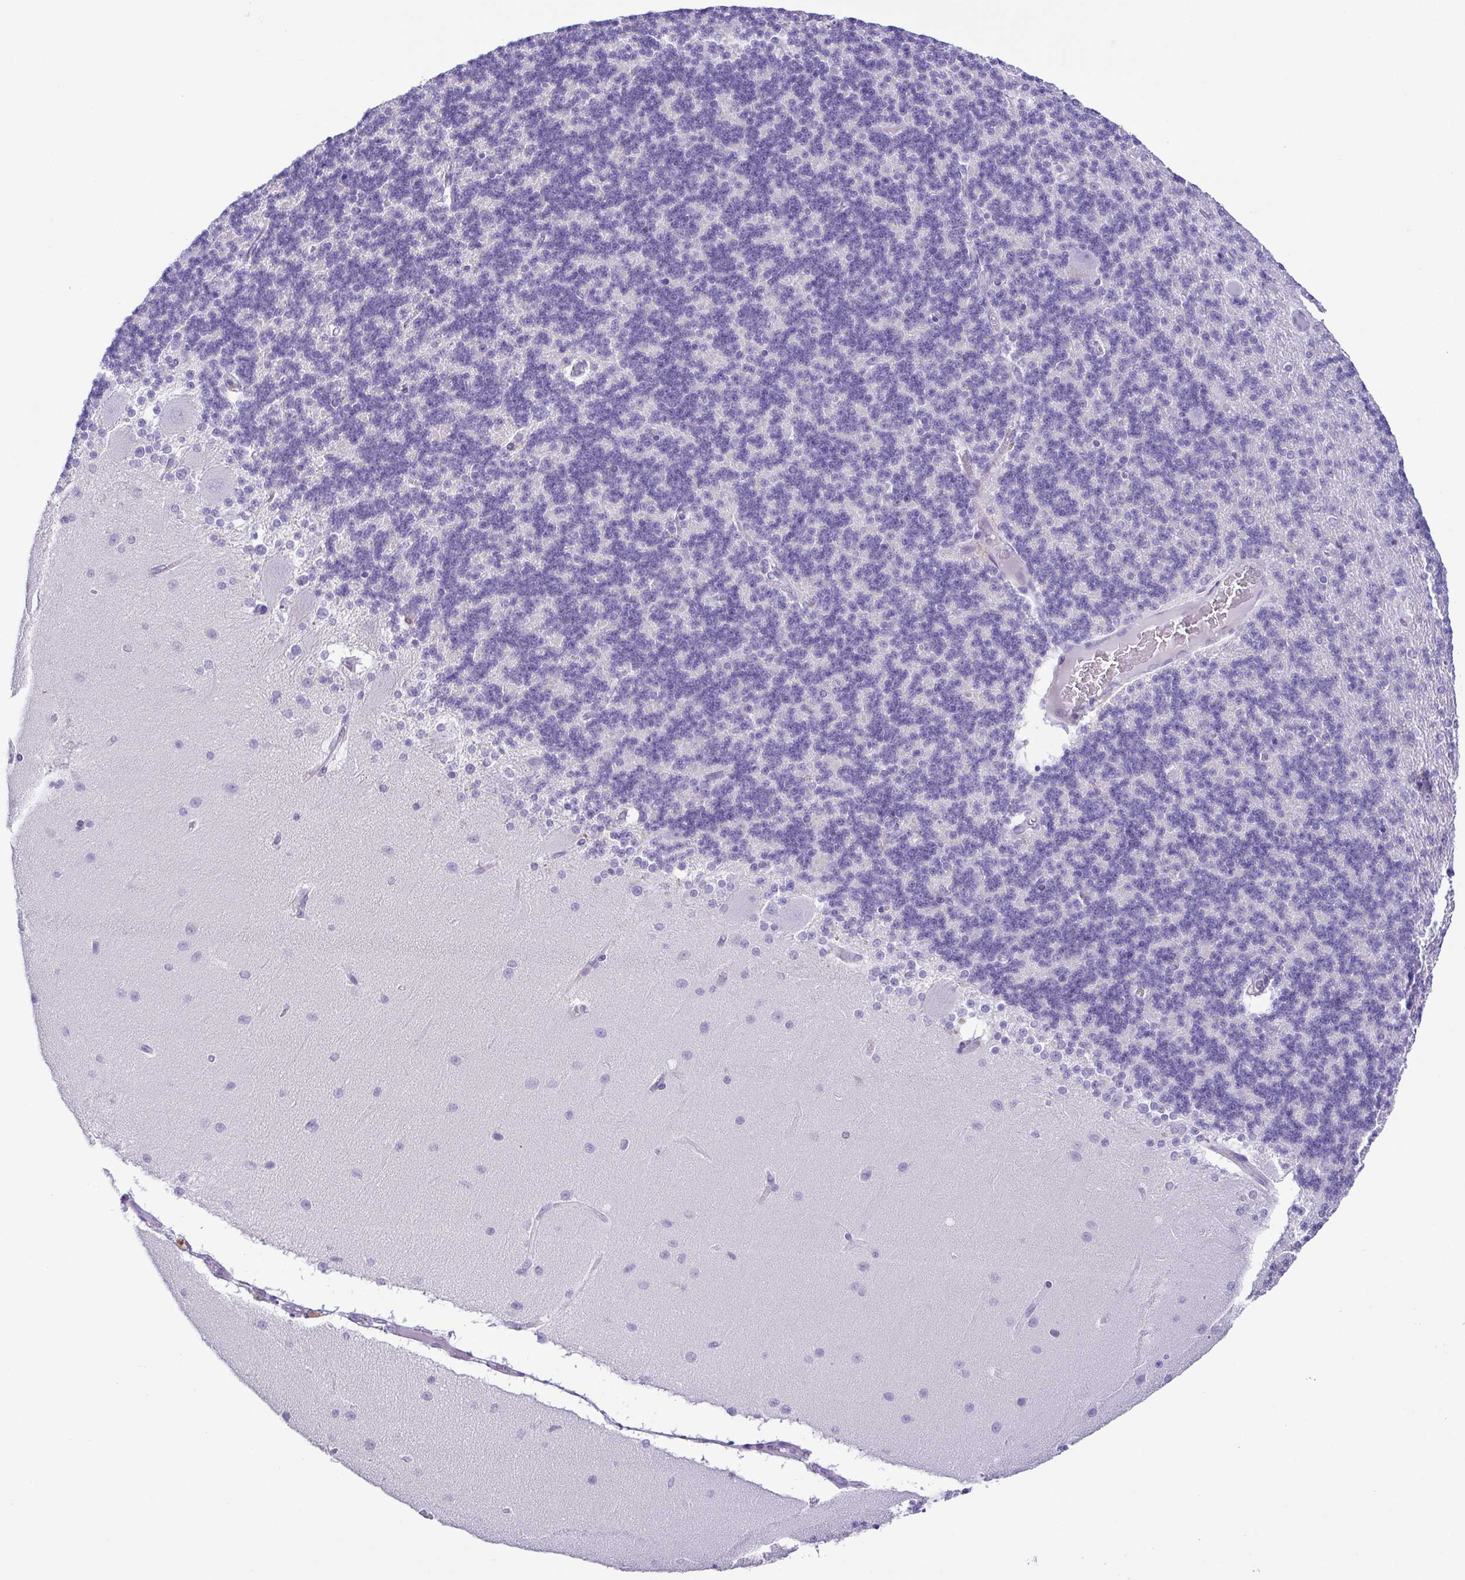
{"staining": {"intensity": "negative", "quantity": "none", "location": "none"}, "tissue": "cerebellum", "cell_type": "Cells in granular layer", "image_type": "normal", "snomed": [{"axis": "morphology", "description": "Normal tissue, NOS"}, {"axis": "topography", "description": "Cerebellum"}], "caption": "Immunohistochemistry (IHC) of benign cerebellum shows no expression in cells in granular layer.", "gene": "GPR182", "patient": {"sex": "female", "age": 54}}